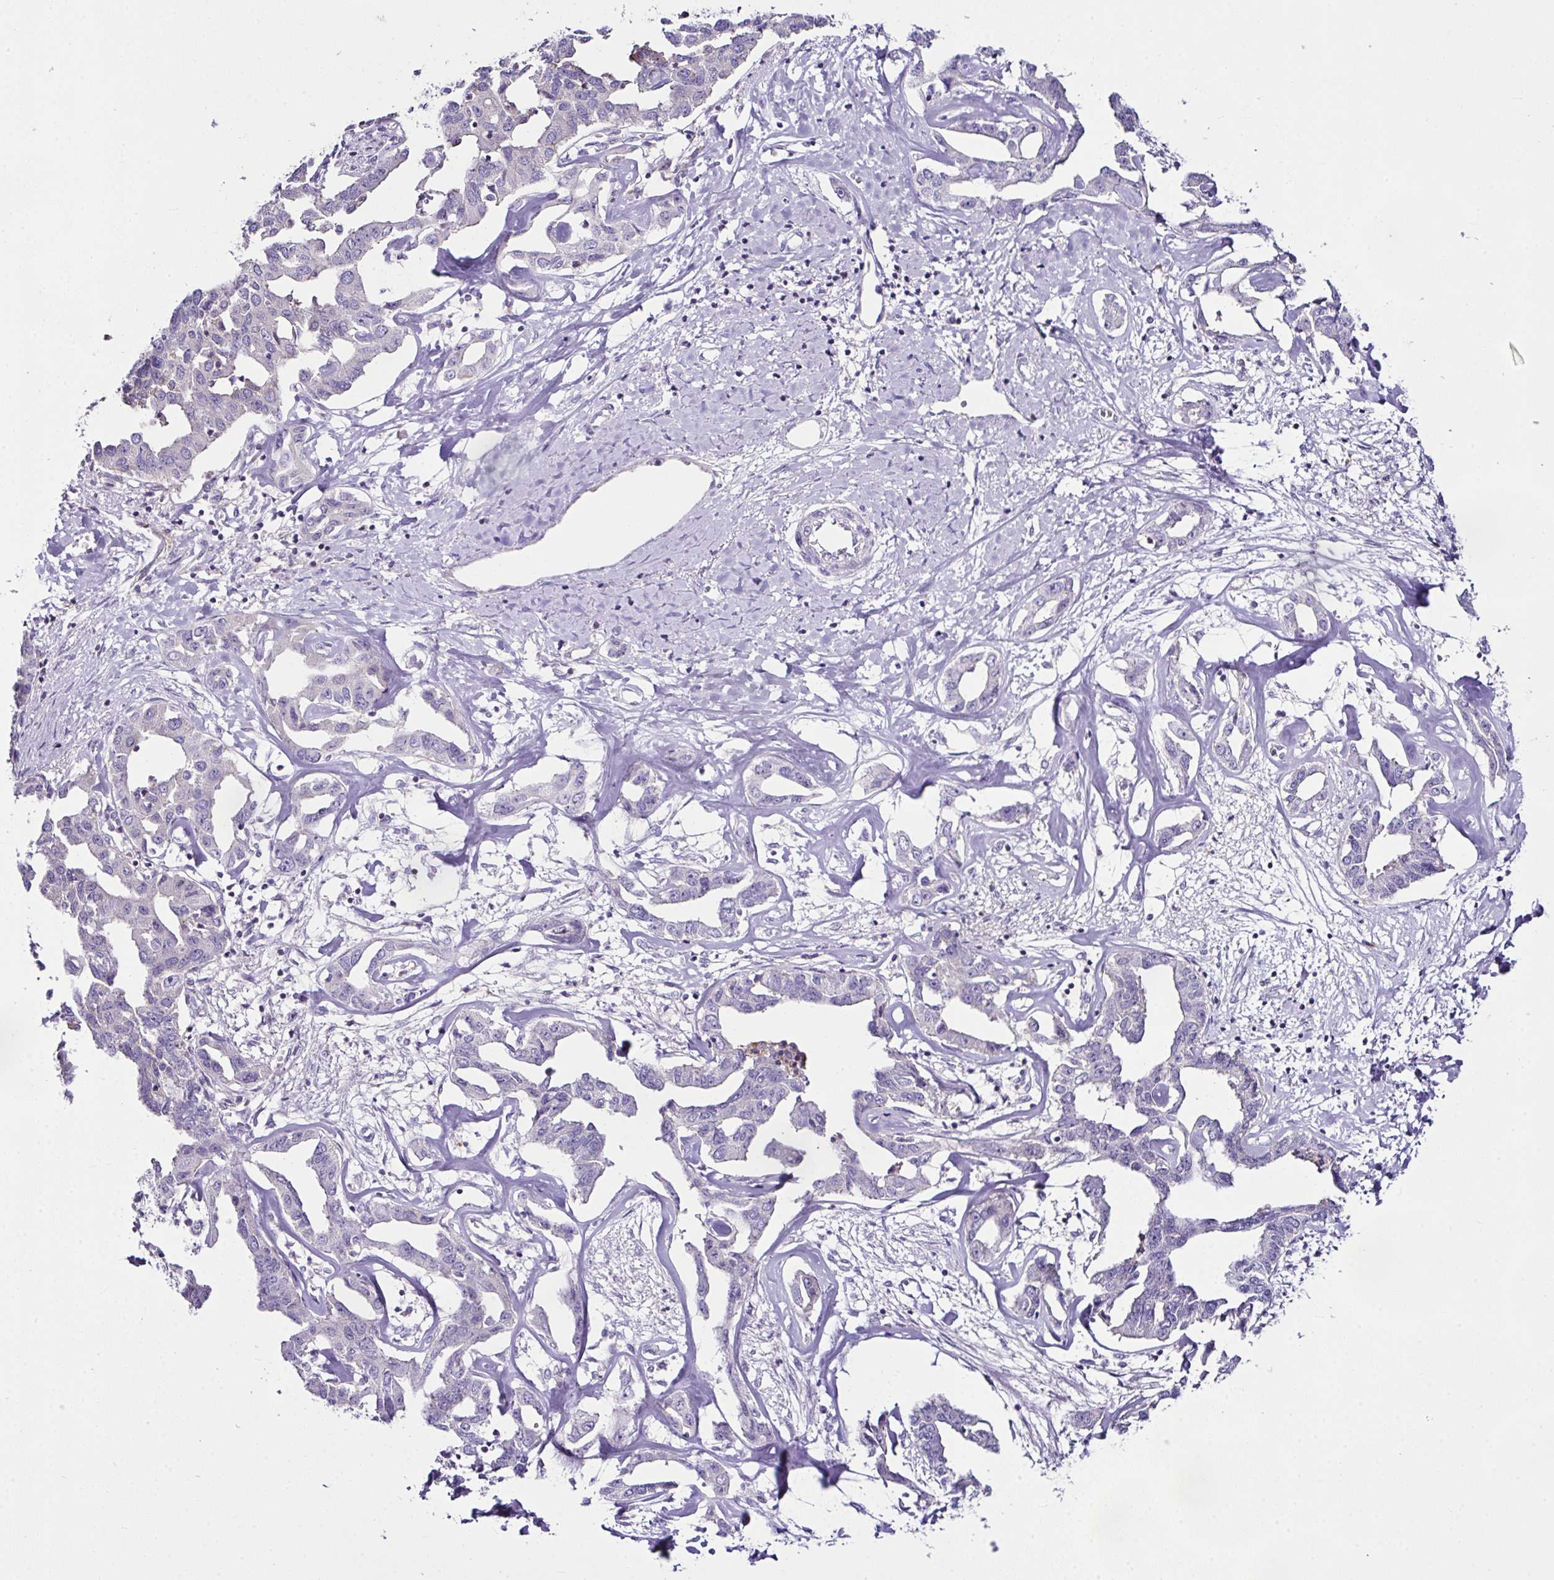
{"staining": {"intensity": "negative", "quantity": "none", "location": "none"}, "tissue": "liver cancer", "cell_type": "Tumor cells", "image_type": "cancer", "snomed": [{"axis": "morphology", "description": "Cholangiocarcinoma"}, {"axis": "topography", "description": "Liver"}], "caption": "Protein analysis of liver cancer reveals no significant expression in tumor cells.", "gene": "D2HGDH", "patient": {"sex": "male", "age": 59}}